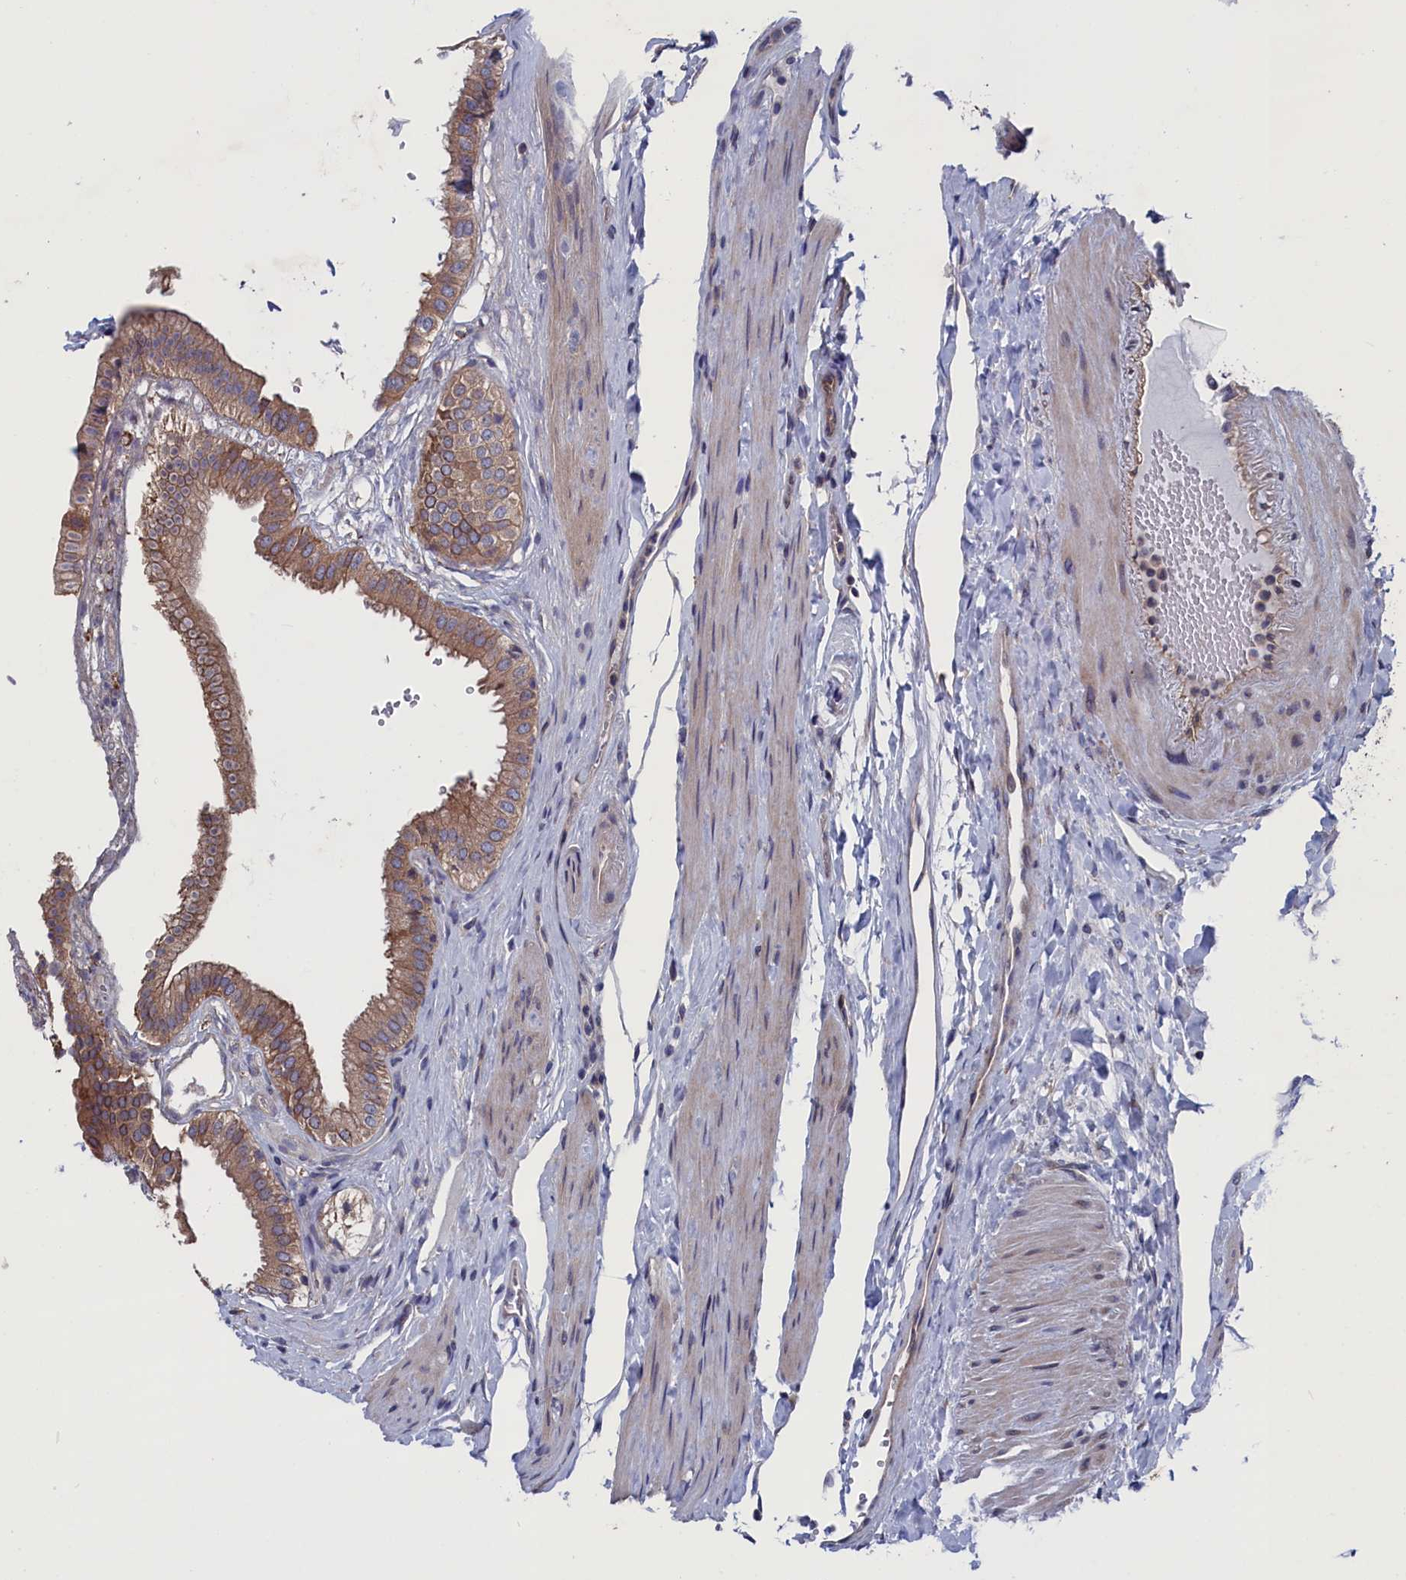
{"staining": {"intensity": "moderate", "quantity": ">75%", "location": "cytoplasmic/membranous"}, "tissue": "gallbladder", "cell_type": "Glandular cells", "image_type": "normal", "snomed": [{"axis": "morphology", "description": "Normal tissue, NOS"}, {"axis": "topography", "description": "Gallbladder"}], "caption": "Protein expression analysis of unremarkable human gallbladder reveals moderate cytoplasmic/membranous expression in approximately >75% of glandular cells. The protein is shown in brown color, while the nuclei are stained blue.", "gene": "SPATA13", "patient": {"sex": "female", "age": 61}}